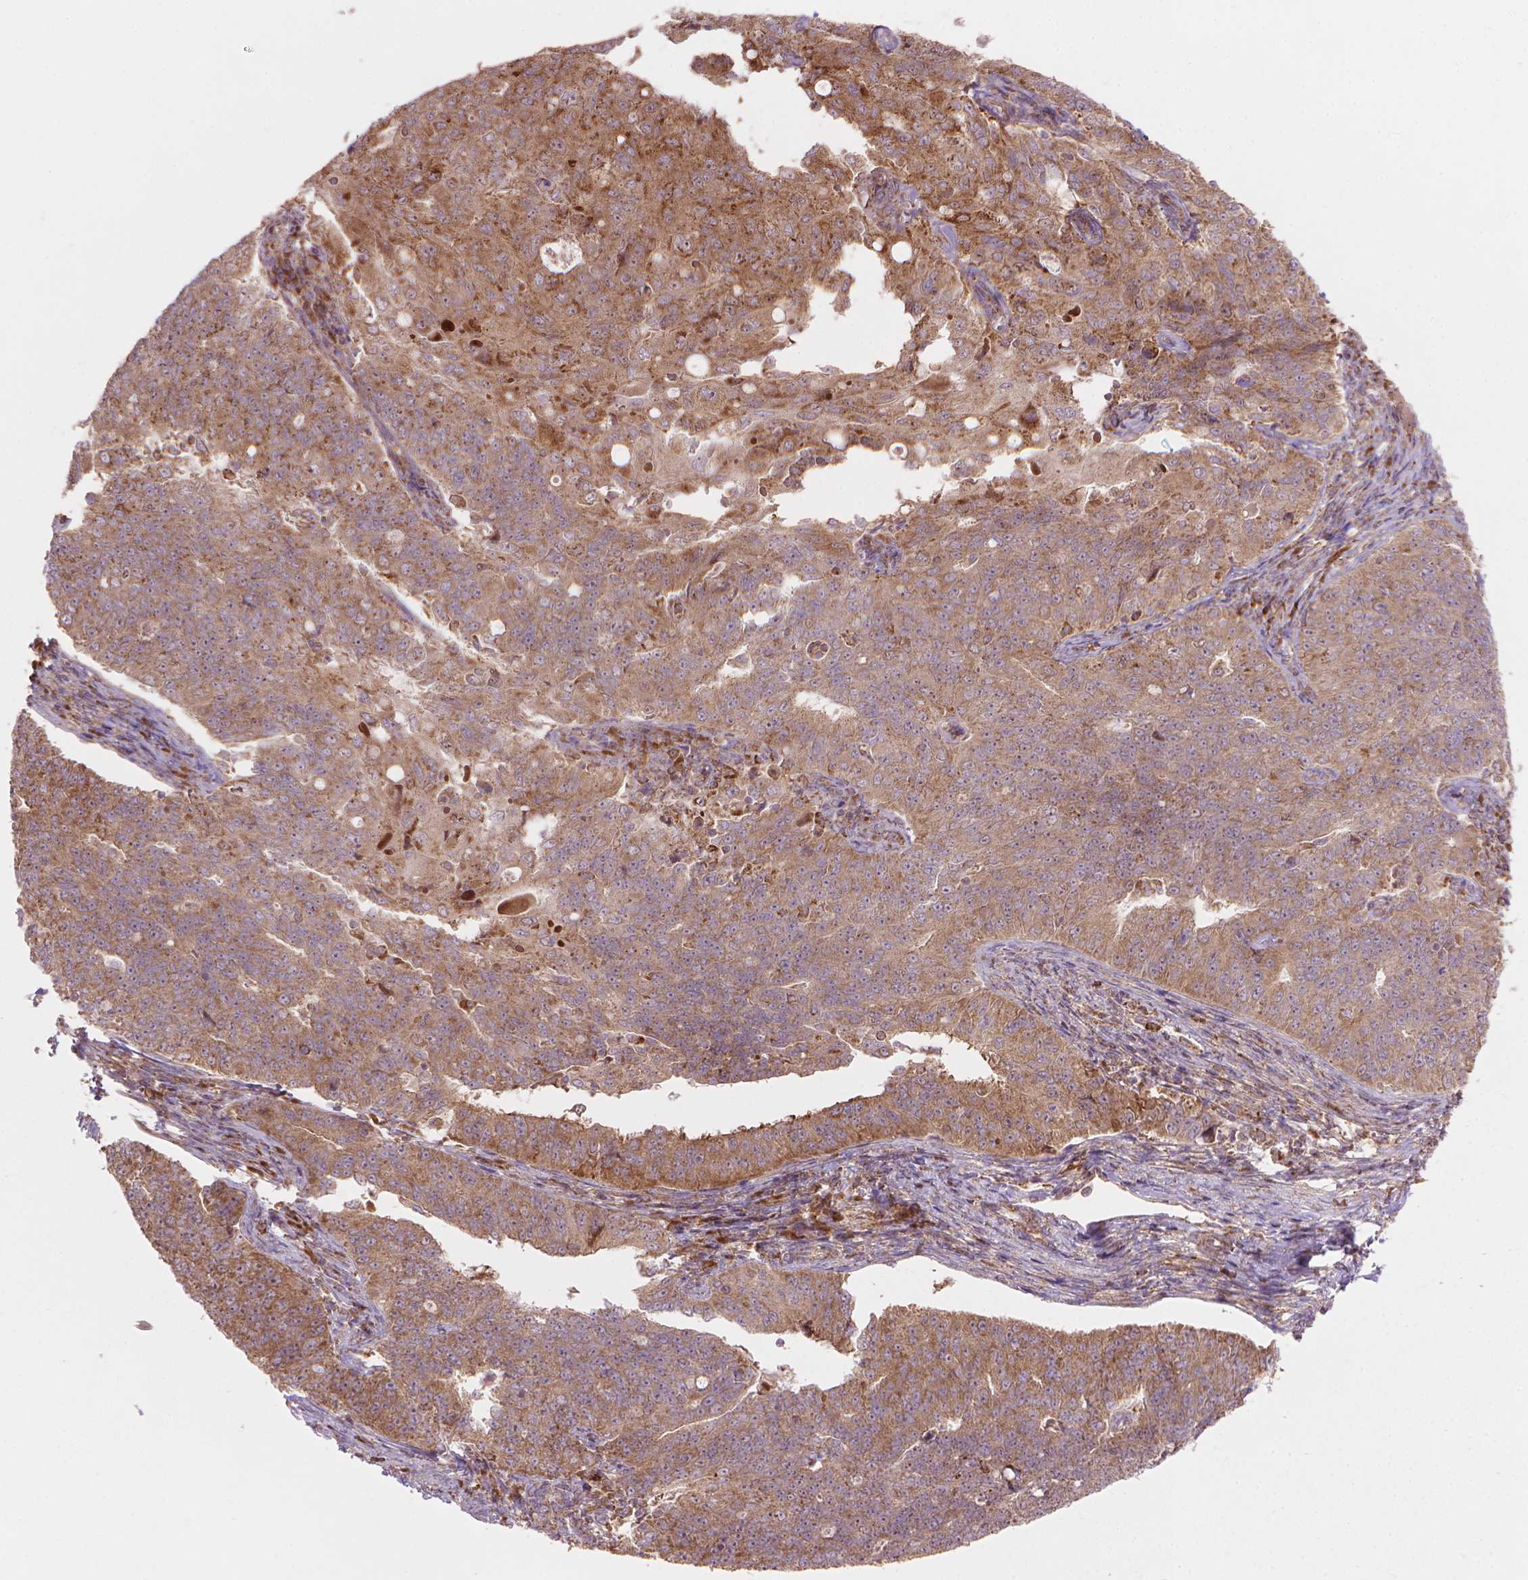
{"staining": {"intensity": "weak", "quantity": ">75%", "location": "cytoplasmic/membranous"}, "tissue": "endometrial cancer", "cell_type": "Tumor cells", "image_type": "cancer", "snomed": [{"axis": "morphology", "description": "Adenocarcinoma, NOS"}, {"axis": "topography", "description": "Endometrium"}], "caption": "IHC histopathology image of neoplastic tissue: endometrial cancer (adenocarcinoma) stained using immunohistochemistry (IHC) demonstrates low levels of weak protein expression localized specifically in the cytoplasmic/membranous of tumor cells, appearing as a cytoplasmic/membranous brown color.", "gene": "VARS2", "patient": {"sex": "female", "age": 43}}